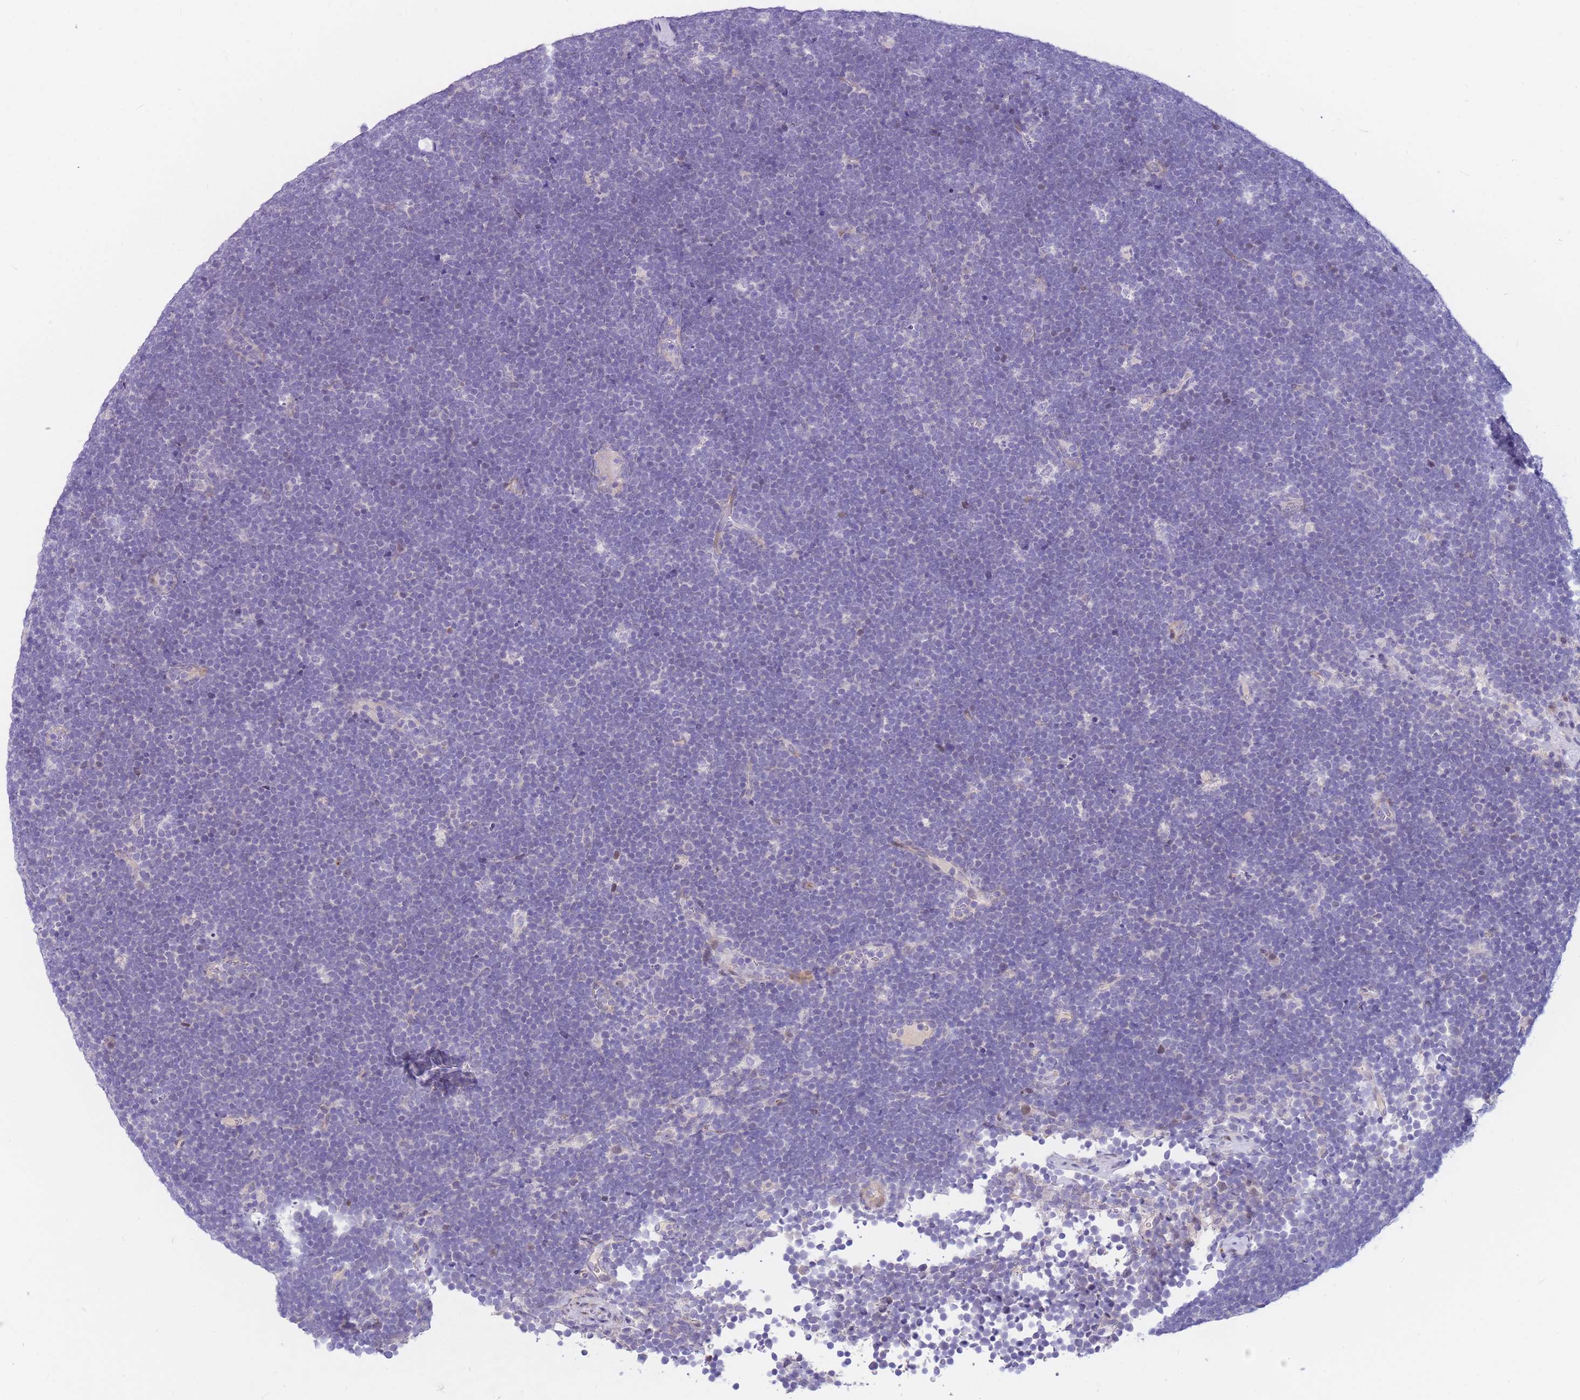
{"staining": {"intensity": "negative", "quantity": "none", "location": "none"}, "tissue": "lymphoma", "cell_type": "Tumor cells", "image_type": "cancer", "snomed": [{"axis": "morphology", "description": "Malignant lymphoma, non-Hodgkin's type, High grade"}, {"axis": "topography", "description": "Lymph node"}], "caption": "This is an immunohistochemistry image of high-grade malignant lymphoma, non-Hodgkin's type. There is no expression in tumor cells.", "gene": "SHCBP1", "patient": {"sex": "male", "age": 13}}